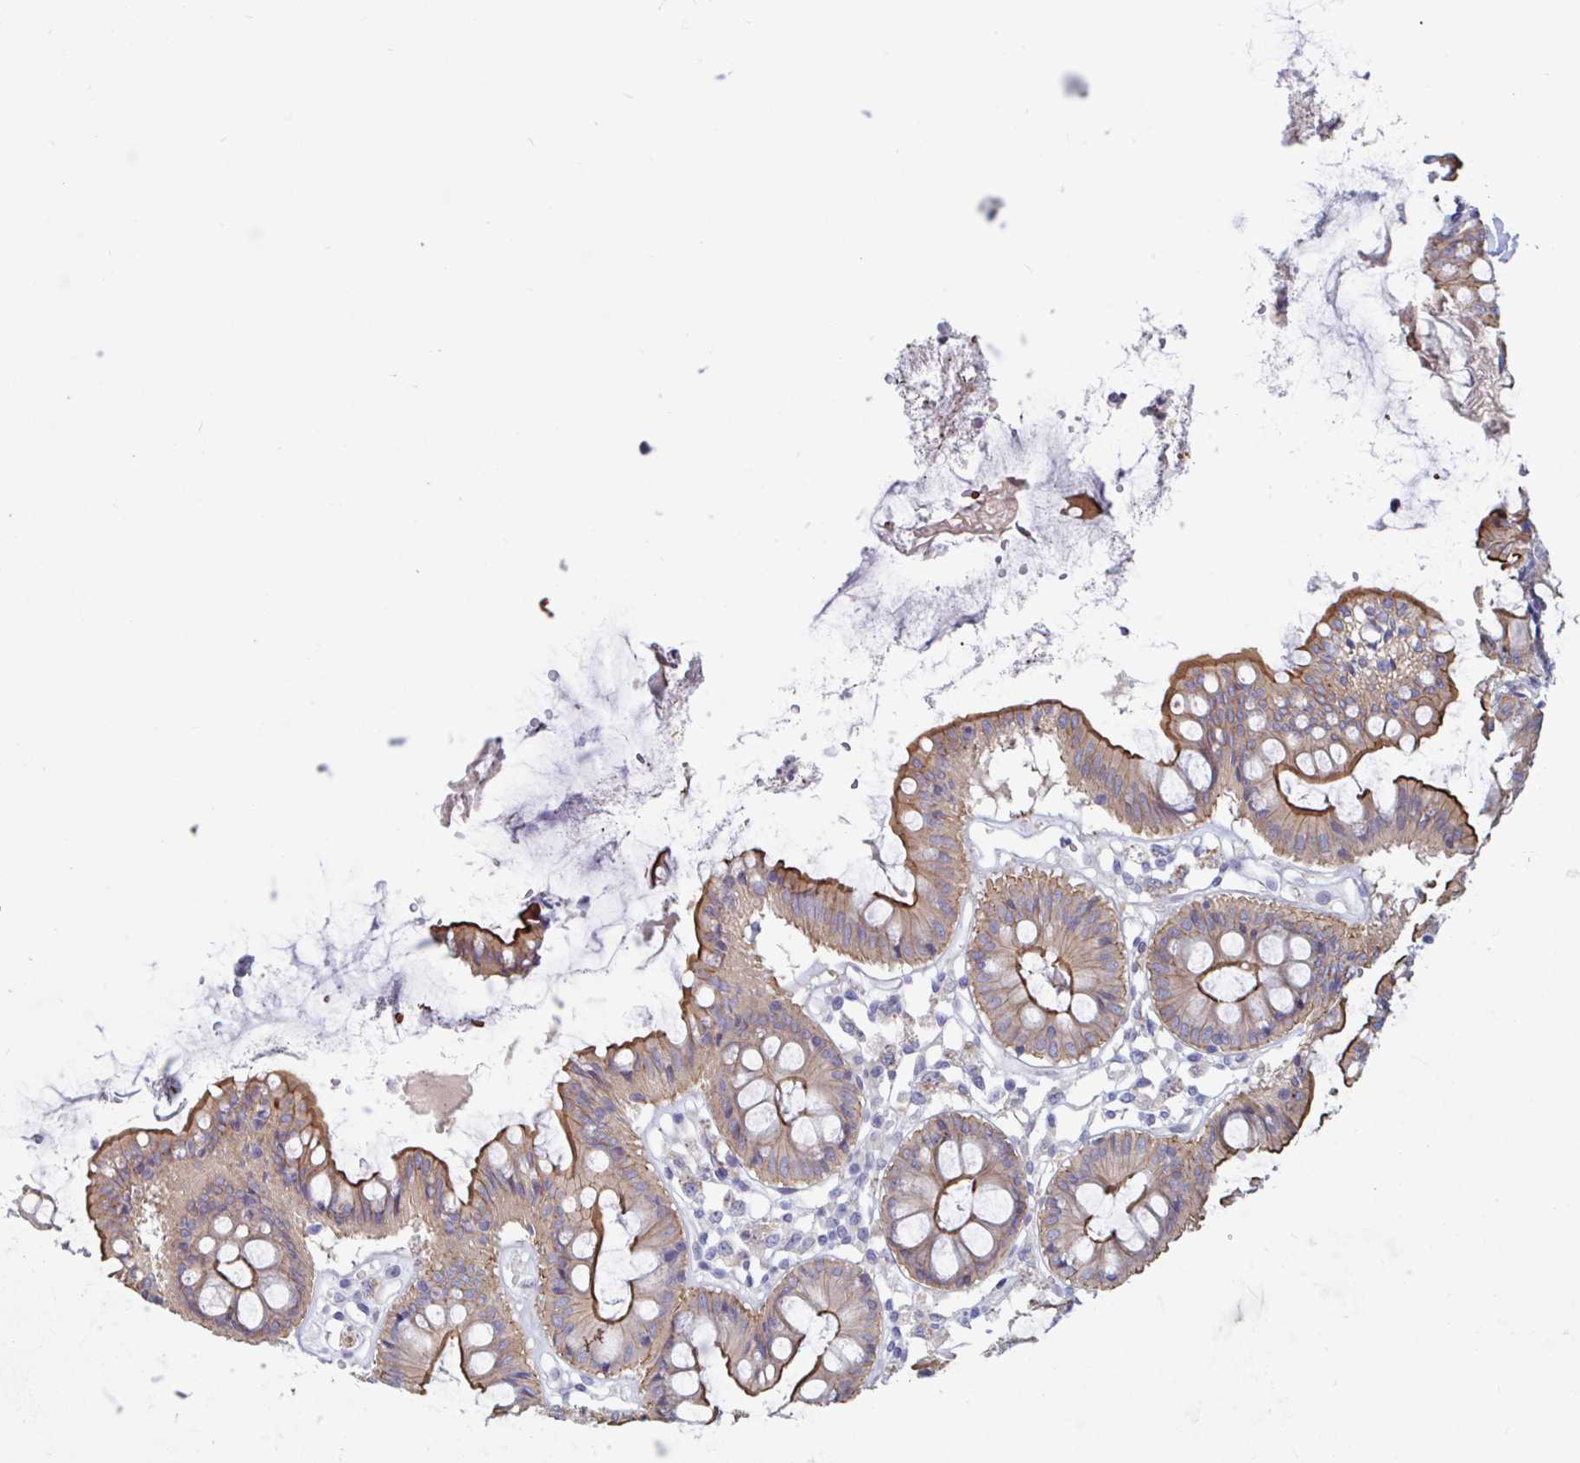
{"staining": {"intensity": "negative", "quantity": "none", "location": "none"}, "tissue": "colon", "cell_type": "Endothelial cells", "image_type": "normal", "snomed": [{"axis": "morphology", "description": "Normal tissue, NOS"}, {"axis": "topography", "description": "Colon"}], "caption": "The histopathology image shows no staining of endothelial cells in unremarkable colon.", "gene": "UNKL", "patient": {"sex": "female", "age": 84}}